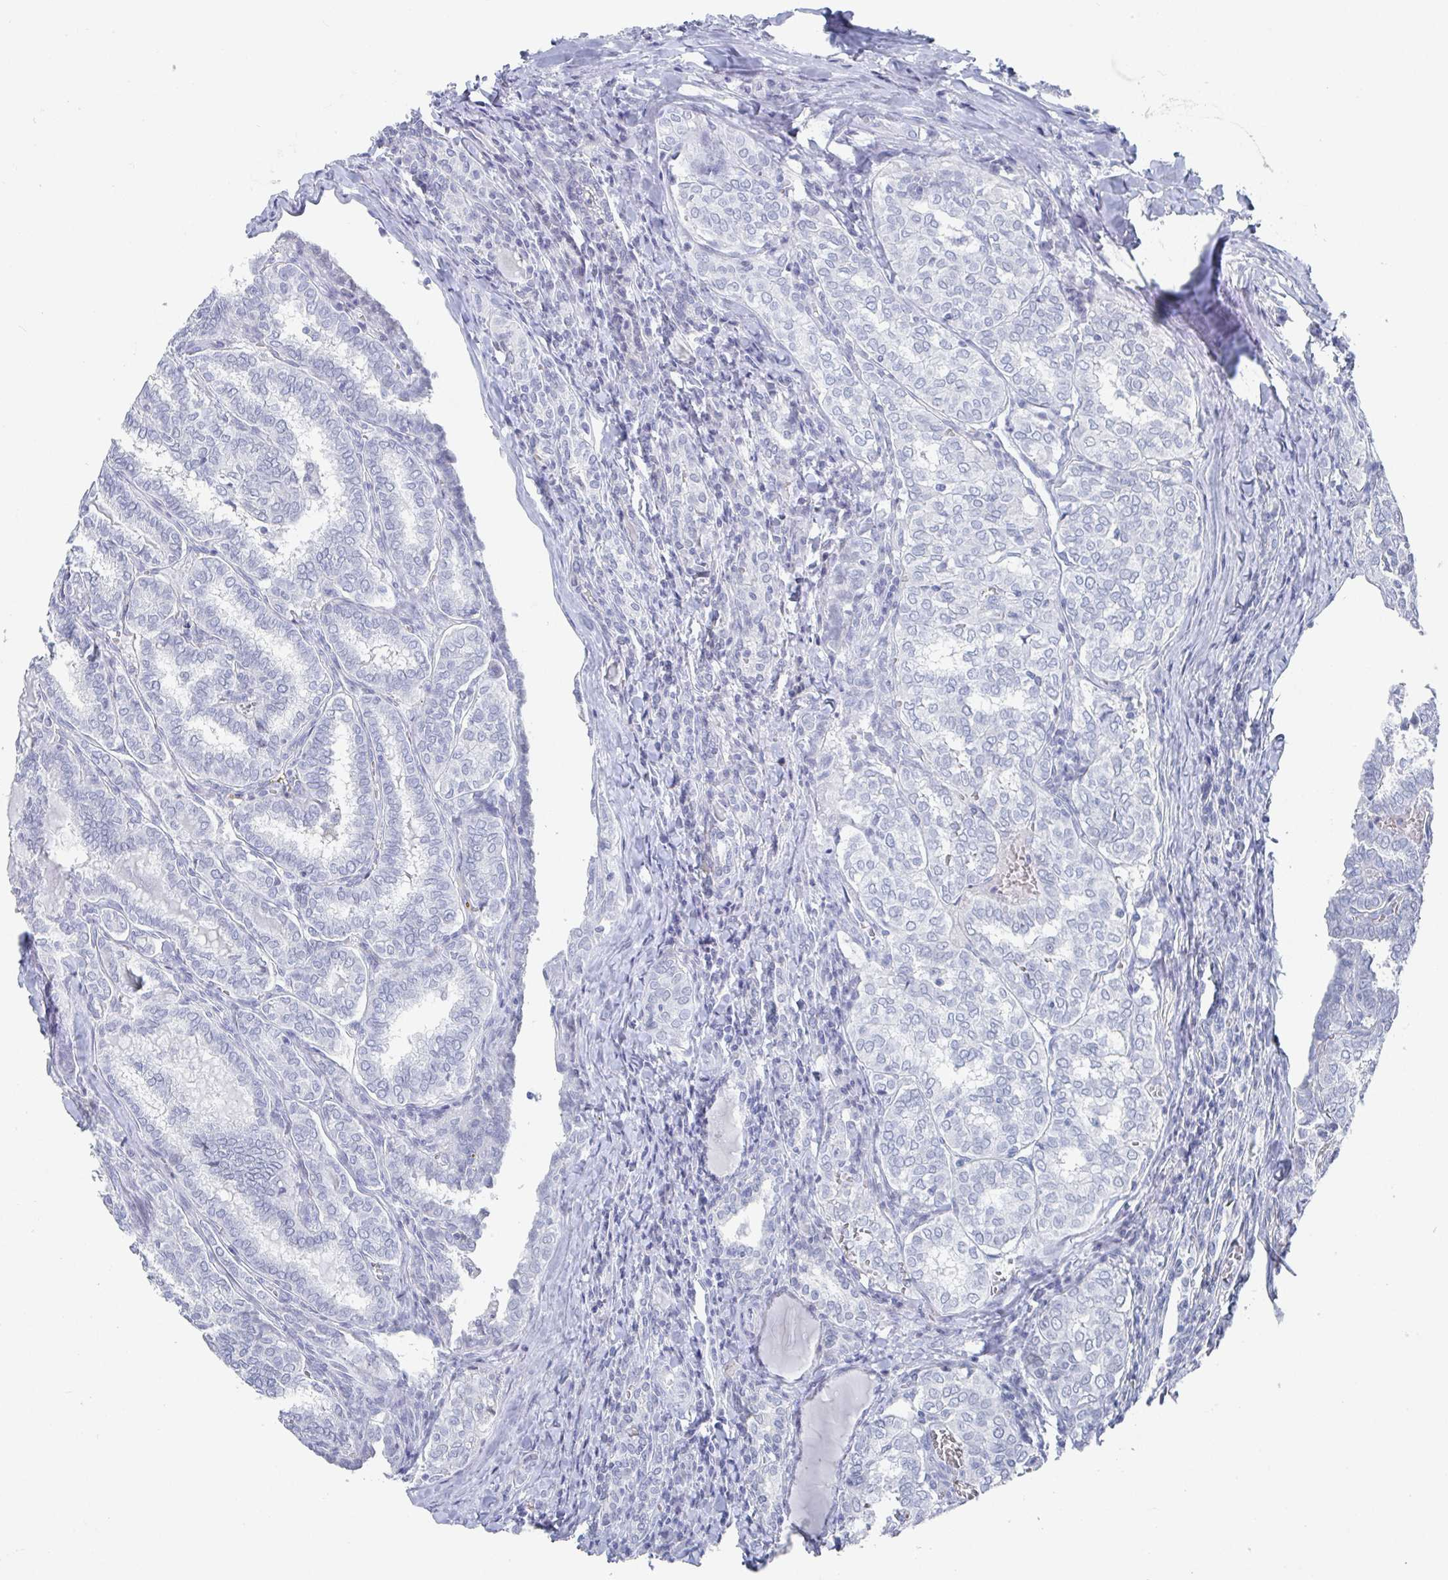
{"staining": {"intensity": "negative", "quantity": "none", "location": "none"}, "tissue": "thyroid cancer", "cell_type": "Tumor cells", "image_type": "cancer", "snomed": [{"axis": "morphology", "description": "Papillary adenocarcinoma, NOS"}, {"axis": "topography", "description": "Thyroid gland"}], "caption": "High magnification brightfield microscopy of thyroid cancer (papillary adenocarcinoma) stained with DAB (3,3'-diaminobenzidine) (brown) and counterstained with hematoxylin (blue): tumor cells show no significant expression. (Stains: DAB (3,3'-diaminobenzidine) IHC with hematoxylin counter stain, Microscopy: brightfield microscopy at high magnification).", "gene": "CAMKV", "patient": {"sex": "female", "age": 30}}